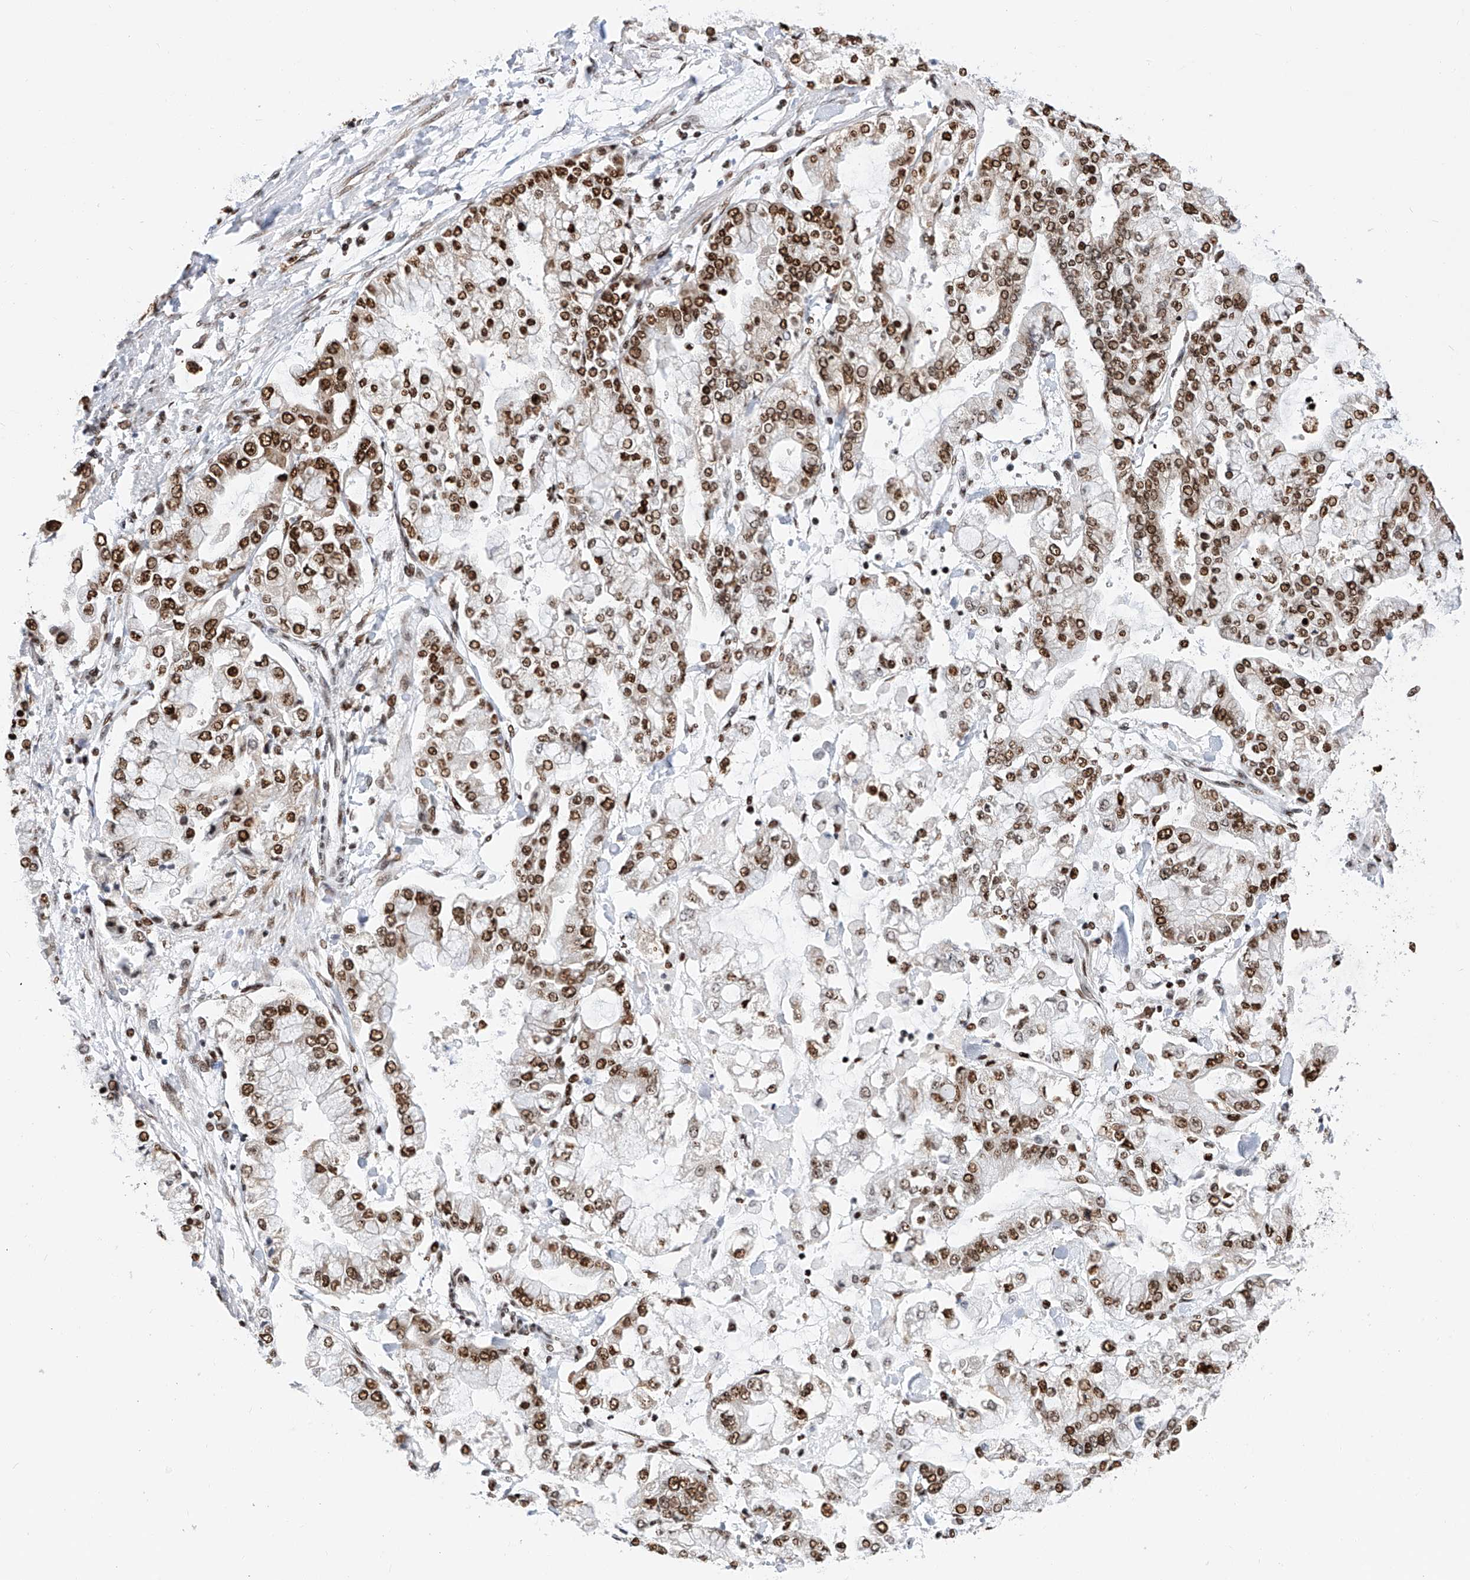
{"staining": {"intensity": "strong", "quantity": ">75%", "location": "nuclear"}, "tissue": "stomach cancer", "cell_type": "Tumor cells", "image_type": "cancer", "snomed": [{"axis": "morphology", "description": "Normal tissue, NOS"}, {"axis": "morphology", "description": "Adenocarcinoma, NOS"}, {"axis": "topography", "description": "Stomach, upper"}, {"axis": "topography", "description": "Stomach"}], "caption": "Immunohistochemical staining of human stomach adenocarcinoma exhibits high levels of strong nuclear staining in about >75% of tumor cells.", "gene": "SRSF6", "patient": {"sex": "male", "age": 76}}